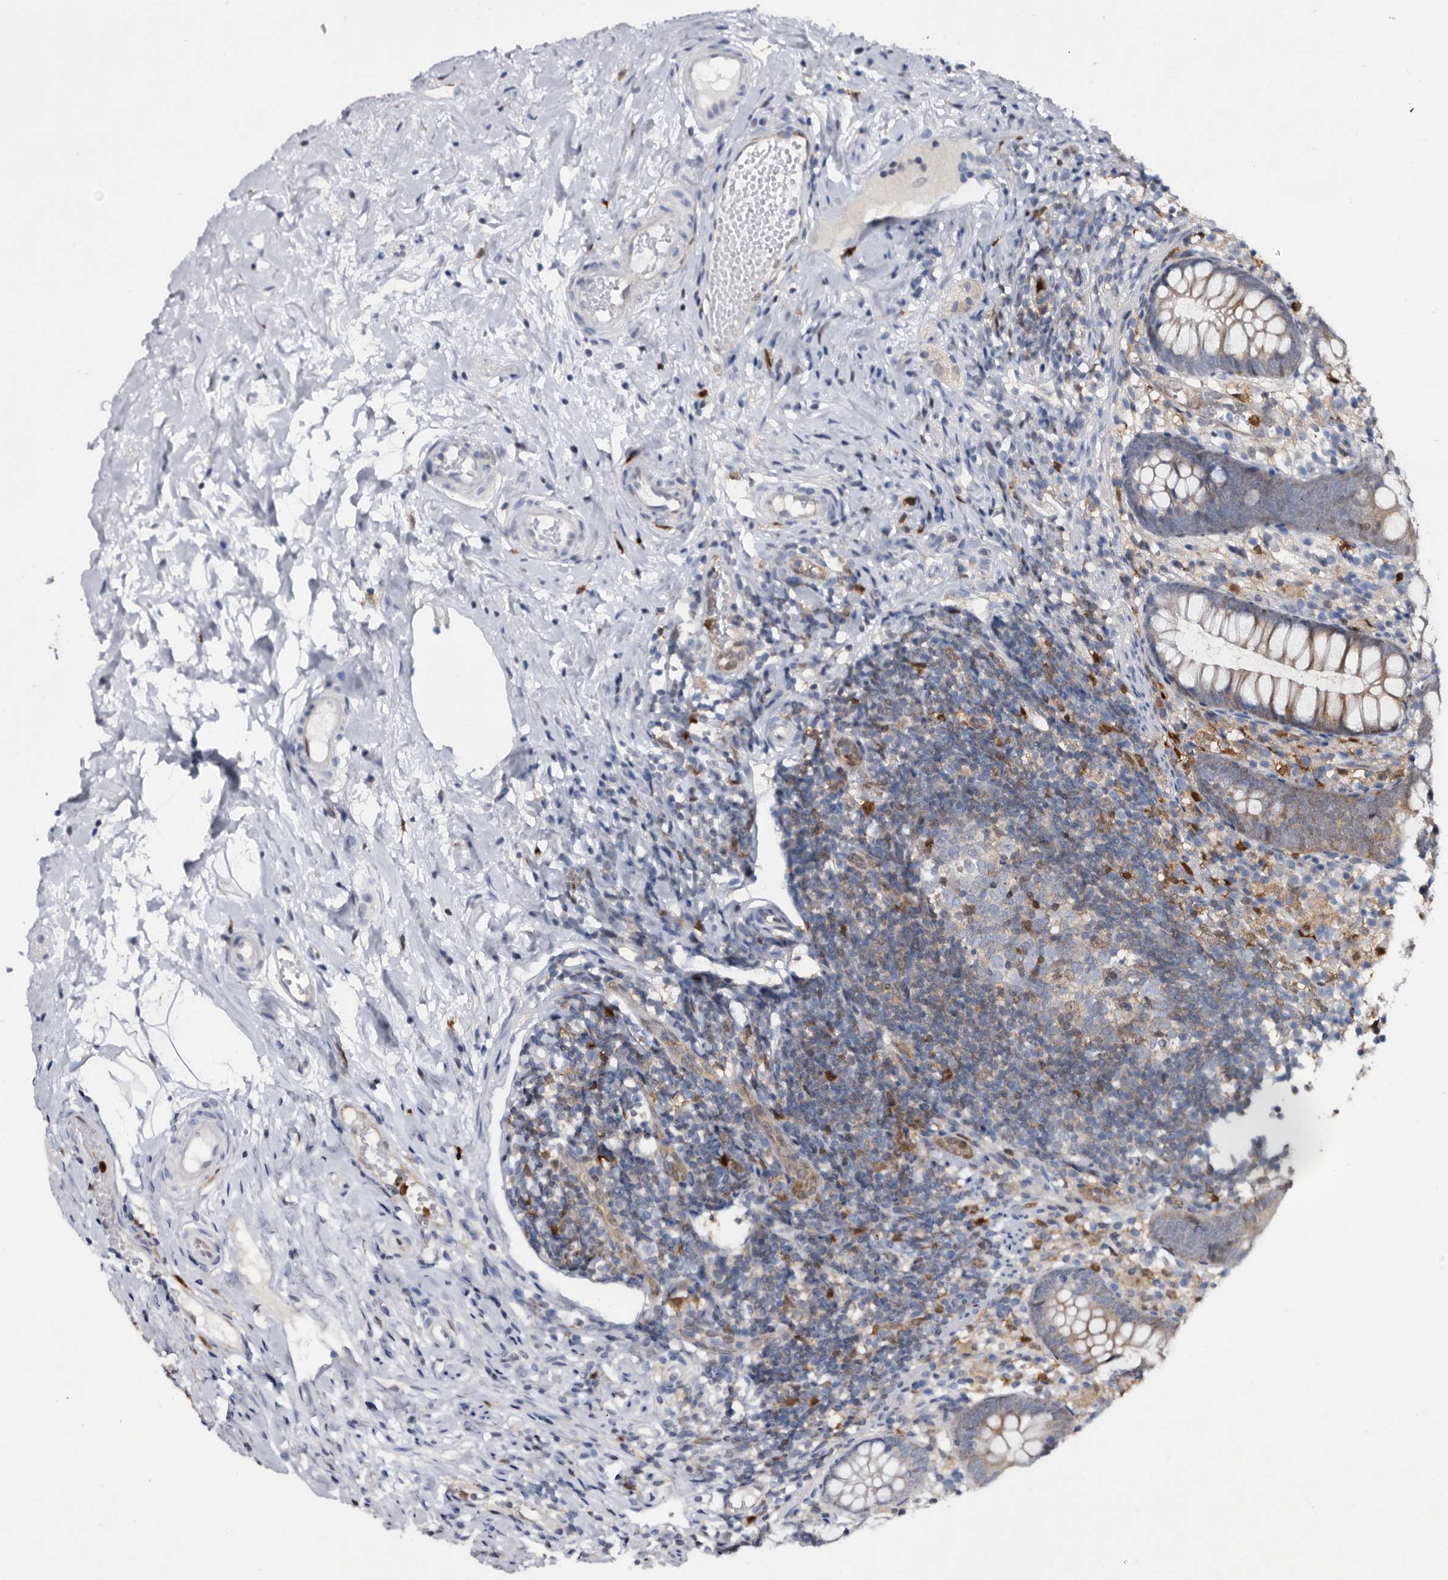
{"staining": {"intensity": "moderate", "quantity": "25%-75%", "location": "cytoplasmic/membranous,nuclear"}, "tissue": "appendix", "cell_type": "Glandular cells", "image_type": "normal", "snomed": [{"axis": "morphology", "description": "Normal tissue, NOS"}, {"axis": "topography", "description": "Appendix"}], "caption": "Immunohistochemical staining of normal human appendix displays 25%-75% levels of moderate cytoplasmic/membranous,nuclear protein positivity in approximately 25%-75% of glandular cells. The protein of interest is shown in brown color, while the nuclei are stained blue.", "gene": "SERPINB8", "patient": {"sex": "female", "age": 20}}